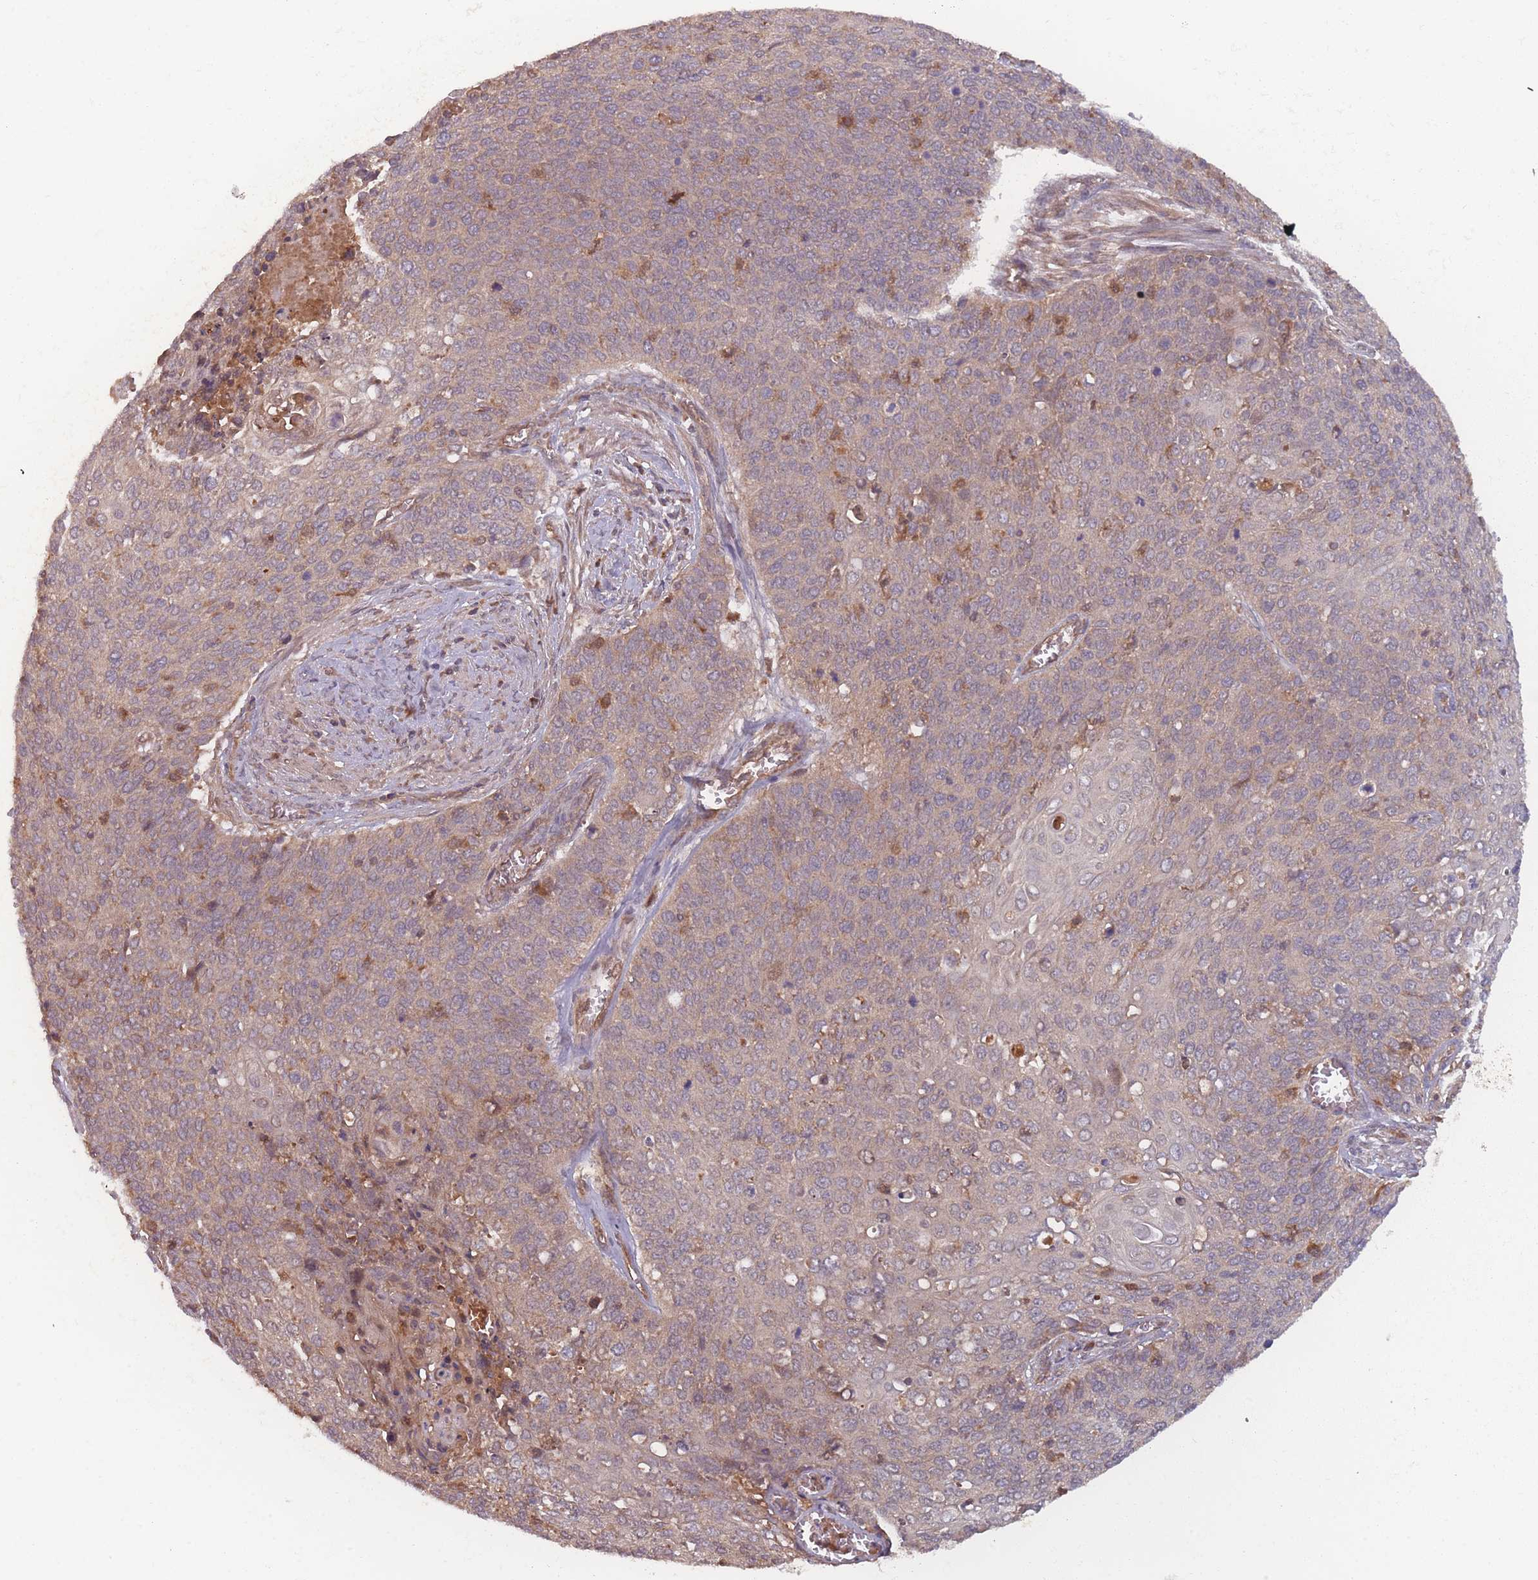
{"staining": {"intensity": "weak", "quantity": "25%-75%", "location": "cytoplasmic/membranous"}, "tissue": "cervical cancer", "cell_type": "Tumor cells", "image_type": "cancer", "snomed": [{"axis": "morphology", "description": "Squamous cell carcinoma, NOS"}, {"axis": "topography", "description": "Cervix"}], "caption": "An immunohistochemistry photomicrograph of tumor tissue is shown. Protein staining in brown shows weak cytoplasmic/membranous positivity in cervical cancer within tumor cells.", "gene": "ATP5MG", "patient": {"sex": "female", "age": 39}}